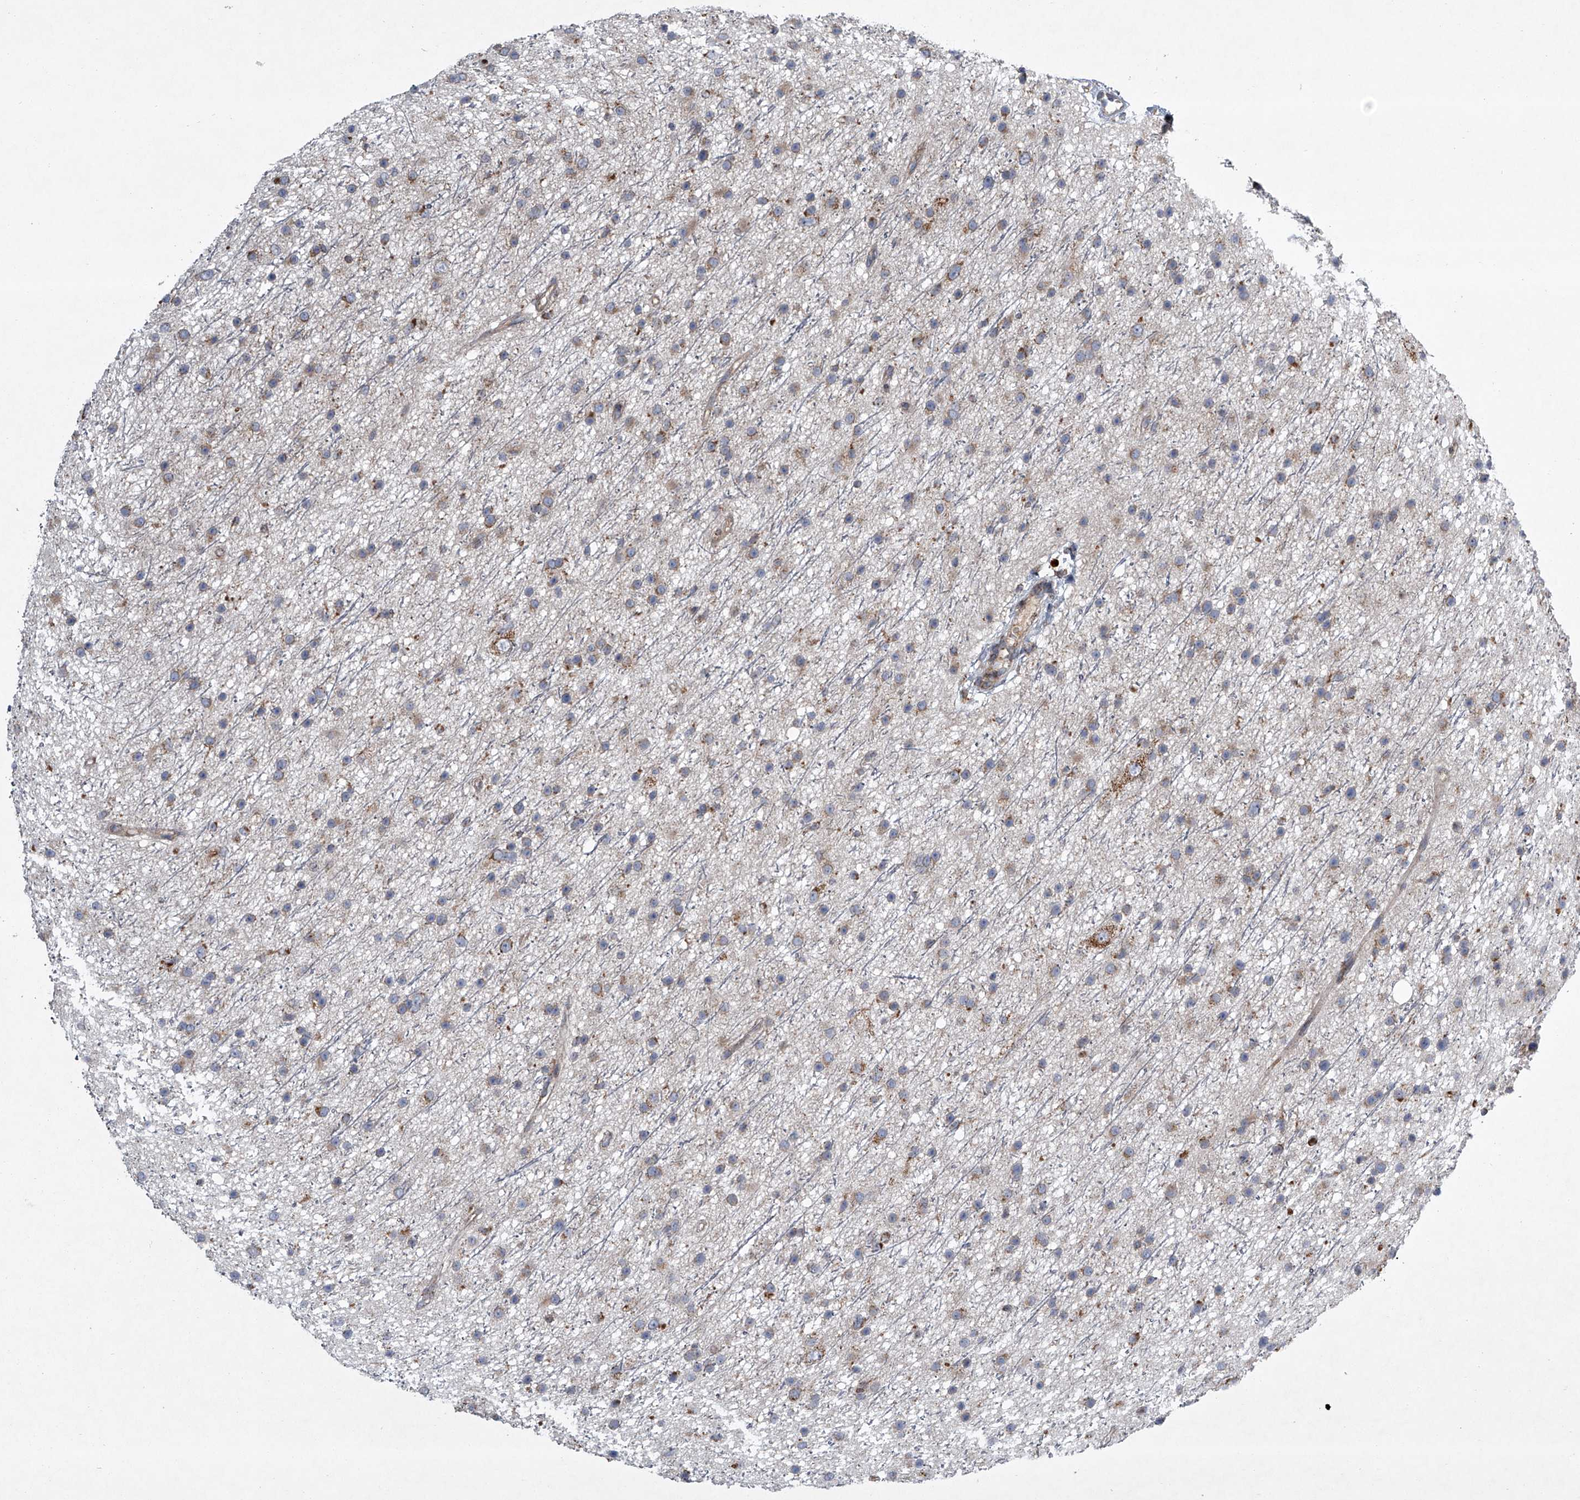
{"staining": {"intensity": "weak", "quantity": "25%-75%", "location": "cytoplasmic/membranous"}, "tissue": "glioma", "cell_type": "Tumor cells", "image_type": "cancer", "snomed": [{"axis": "morphology", "description": "Glioma, malignant, Low grade"}, {"axis": "topography", "description": "Cerebral cortex"}], "caption": "Malignant glioma (low-grade) was stained to show a protein in brown. There is low levels of weak cytoplasmic/membranous staining in approximately 25%-75% of tumor cells. The staining is performed using DAB brown chromogen to label protein expression. The nuclei are counter-stained blue using hematoxylin.", "gene": "STRADA", "patient": {"sex": "female", "age": 39}}